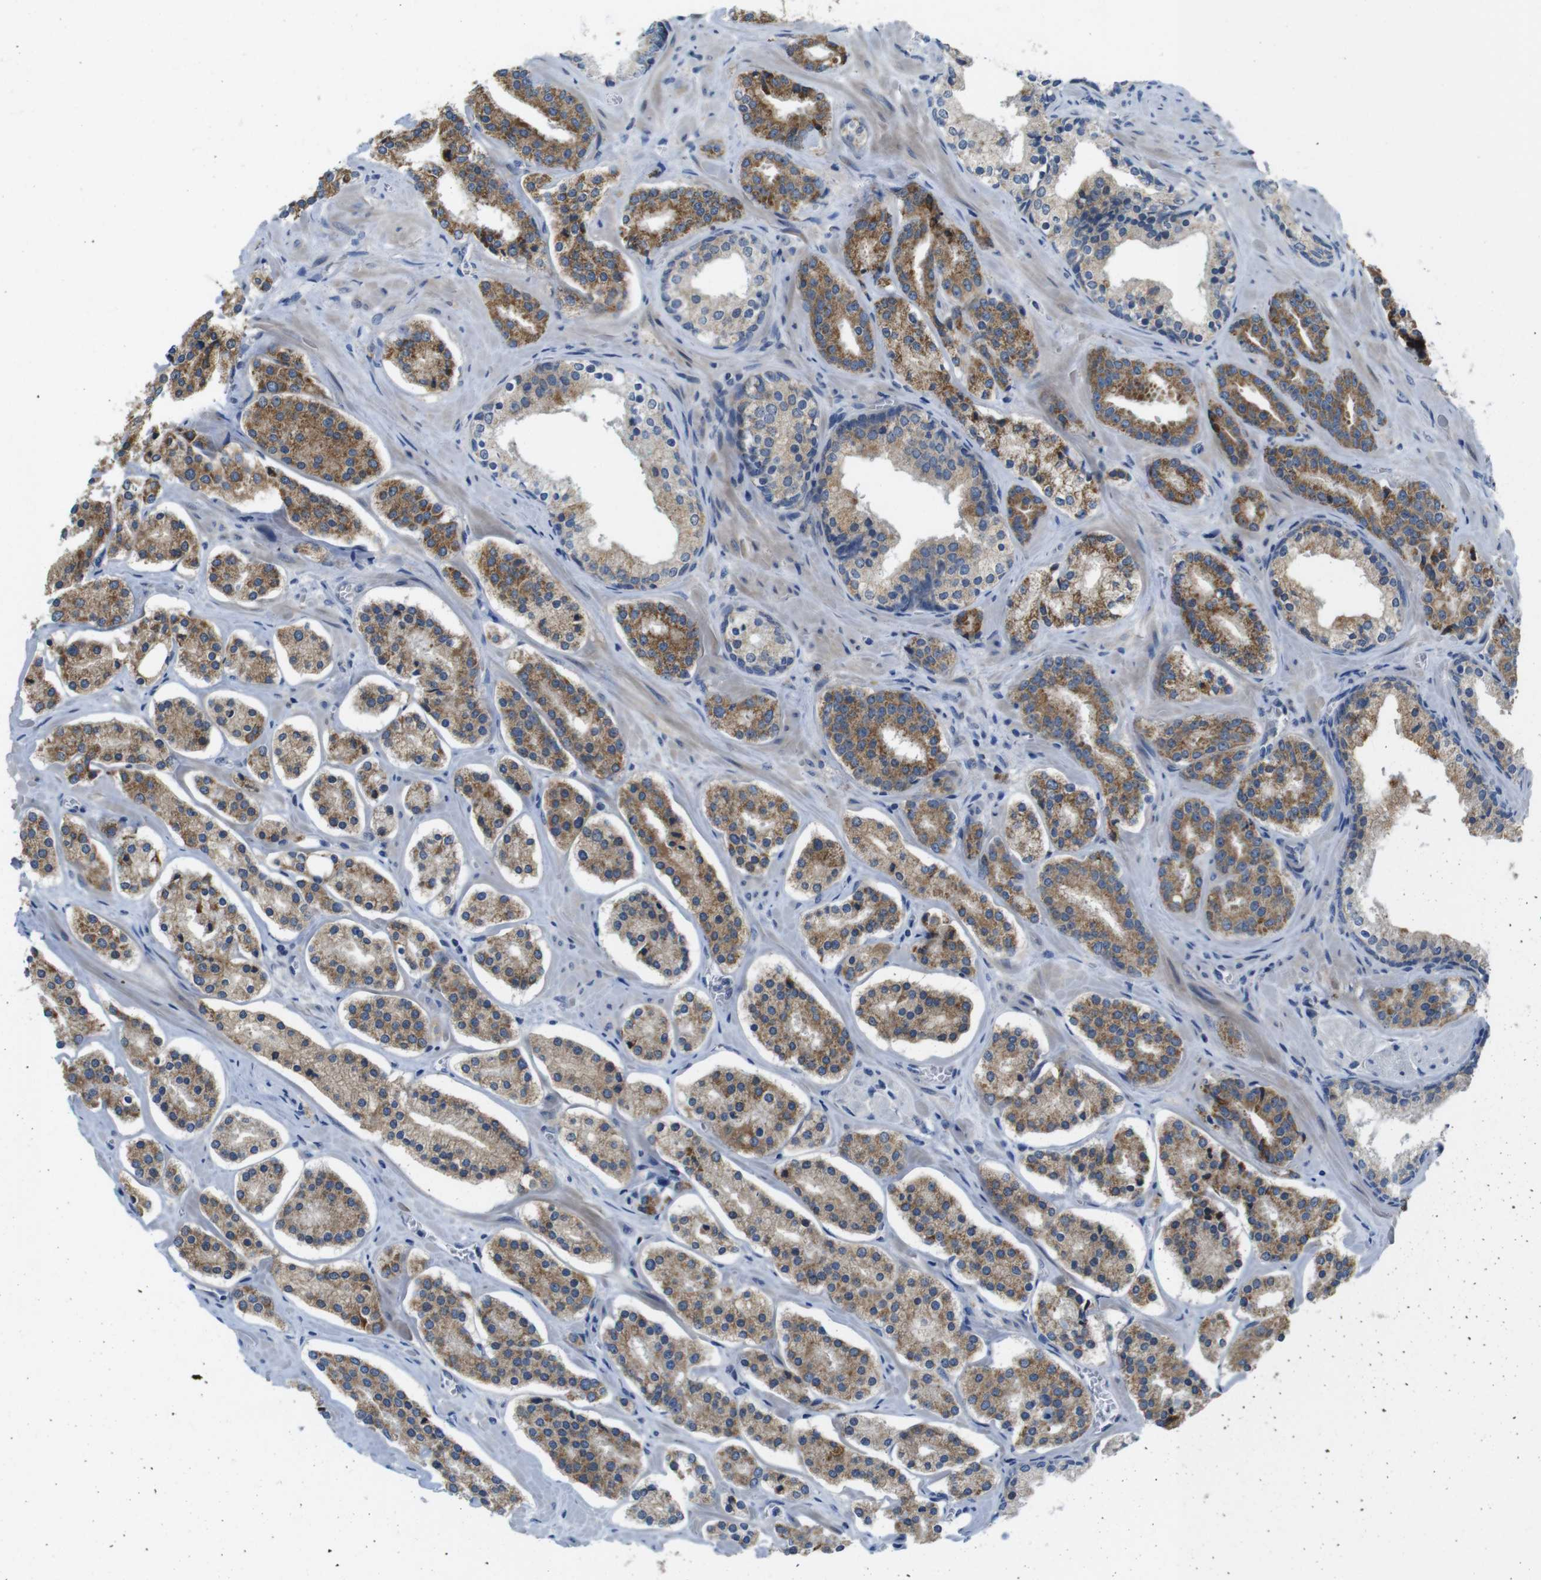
{"staining": {"intensity": "moderate", "quantity": ">75%", "location": "cytoplasmic/membranous"}, "tissue": "prostate cancer", "cell_type": "Tumor cells", "image_type": "cancer", "snomed": [{"axis": "morphology", "description": "Adenocarcinoma, High grade"}, {"axis": "topography", "description": "Prostate"}], "caption": "Immunohistochemical staining of prostate high-grade adenocarcinoma exhibits medium levels of moderate cytoplasmic/membranous protein positivity in approximately >75% of tumor cells. The staining was performed using DAB (3,3'-diaminobenzidine), with brown indicating positive protein expression. Nuclei are stained blue with hematoxylin.", "gene": "MARCHF1", "patient": {"sex": "male", "age": 60}}